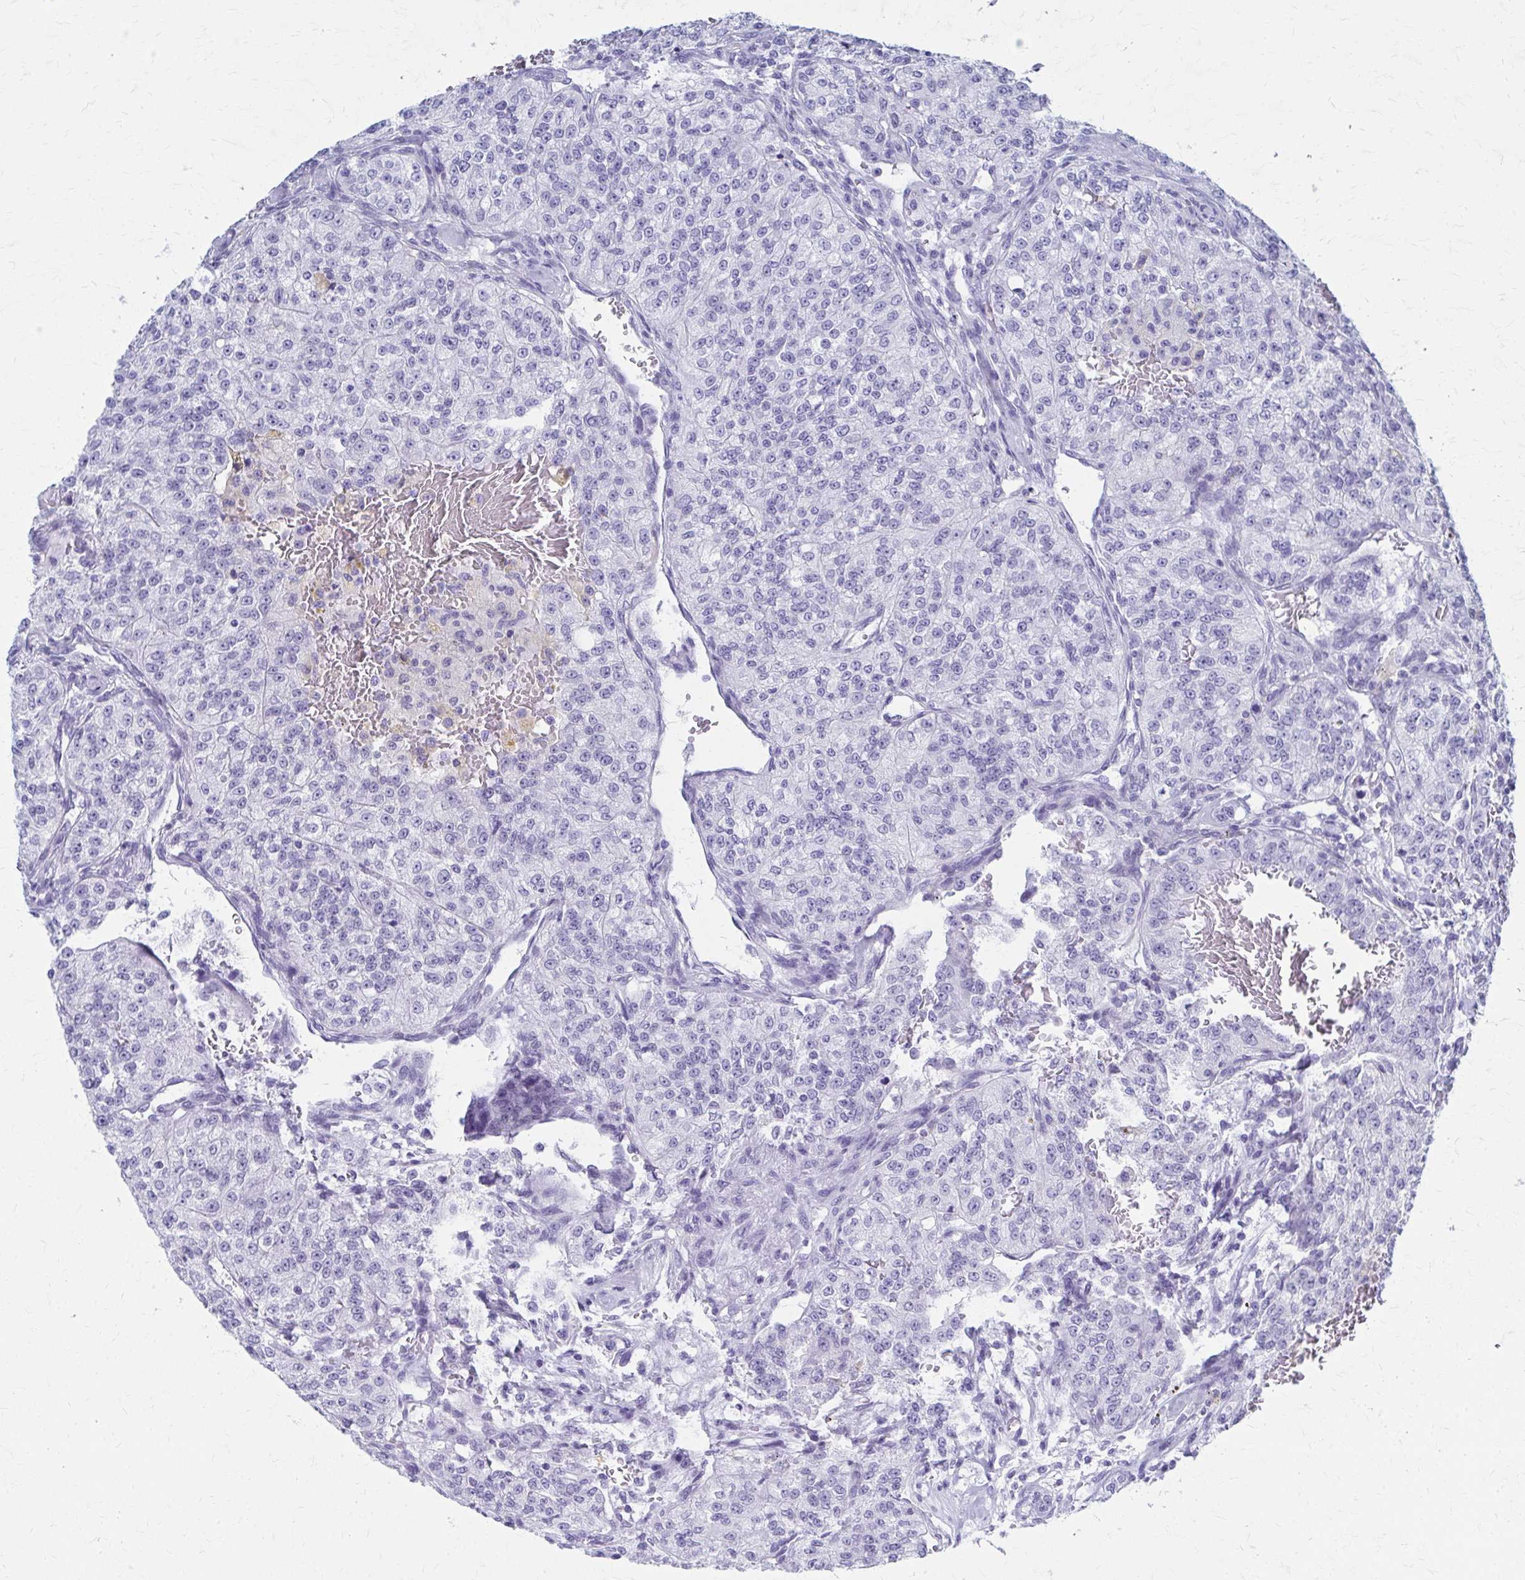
{"staining": {"intensity": "negative", "quantity": "none", "location": "none"}, "tissue": "renal cancer", "cell_type": "Tumor cells", "image_type": "cancer", "snomed": [{"axis": "morphology", "description": "Adenocarcinoma, NOS"}, {"axis": "topography", "description": "Kidney"}], "caption": "This is an immunohistochemistry (IHC) histopathology image of adenocarcinoma (renal). There is no positivity in tumor cells.", "gene": "CELF5", "patient": {"sex": "female", "age": 63}}